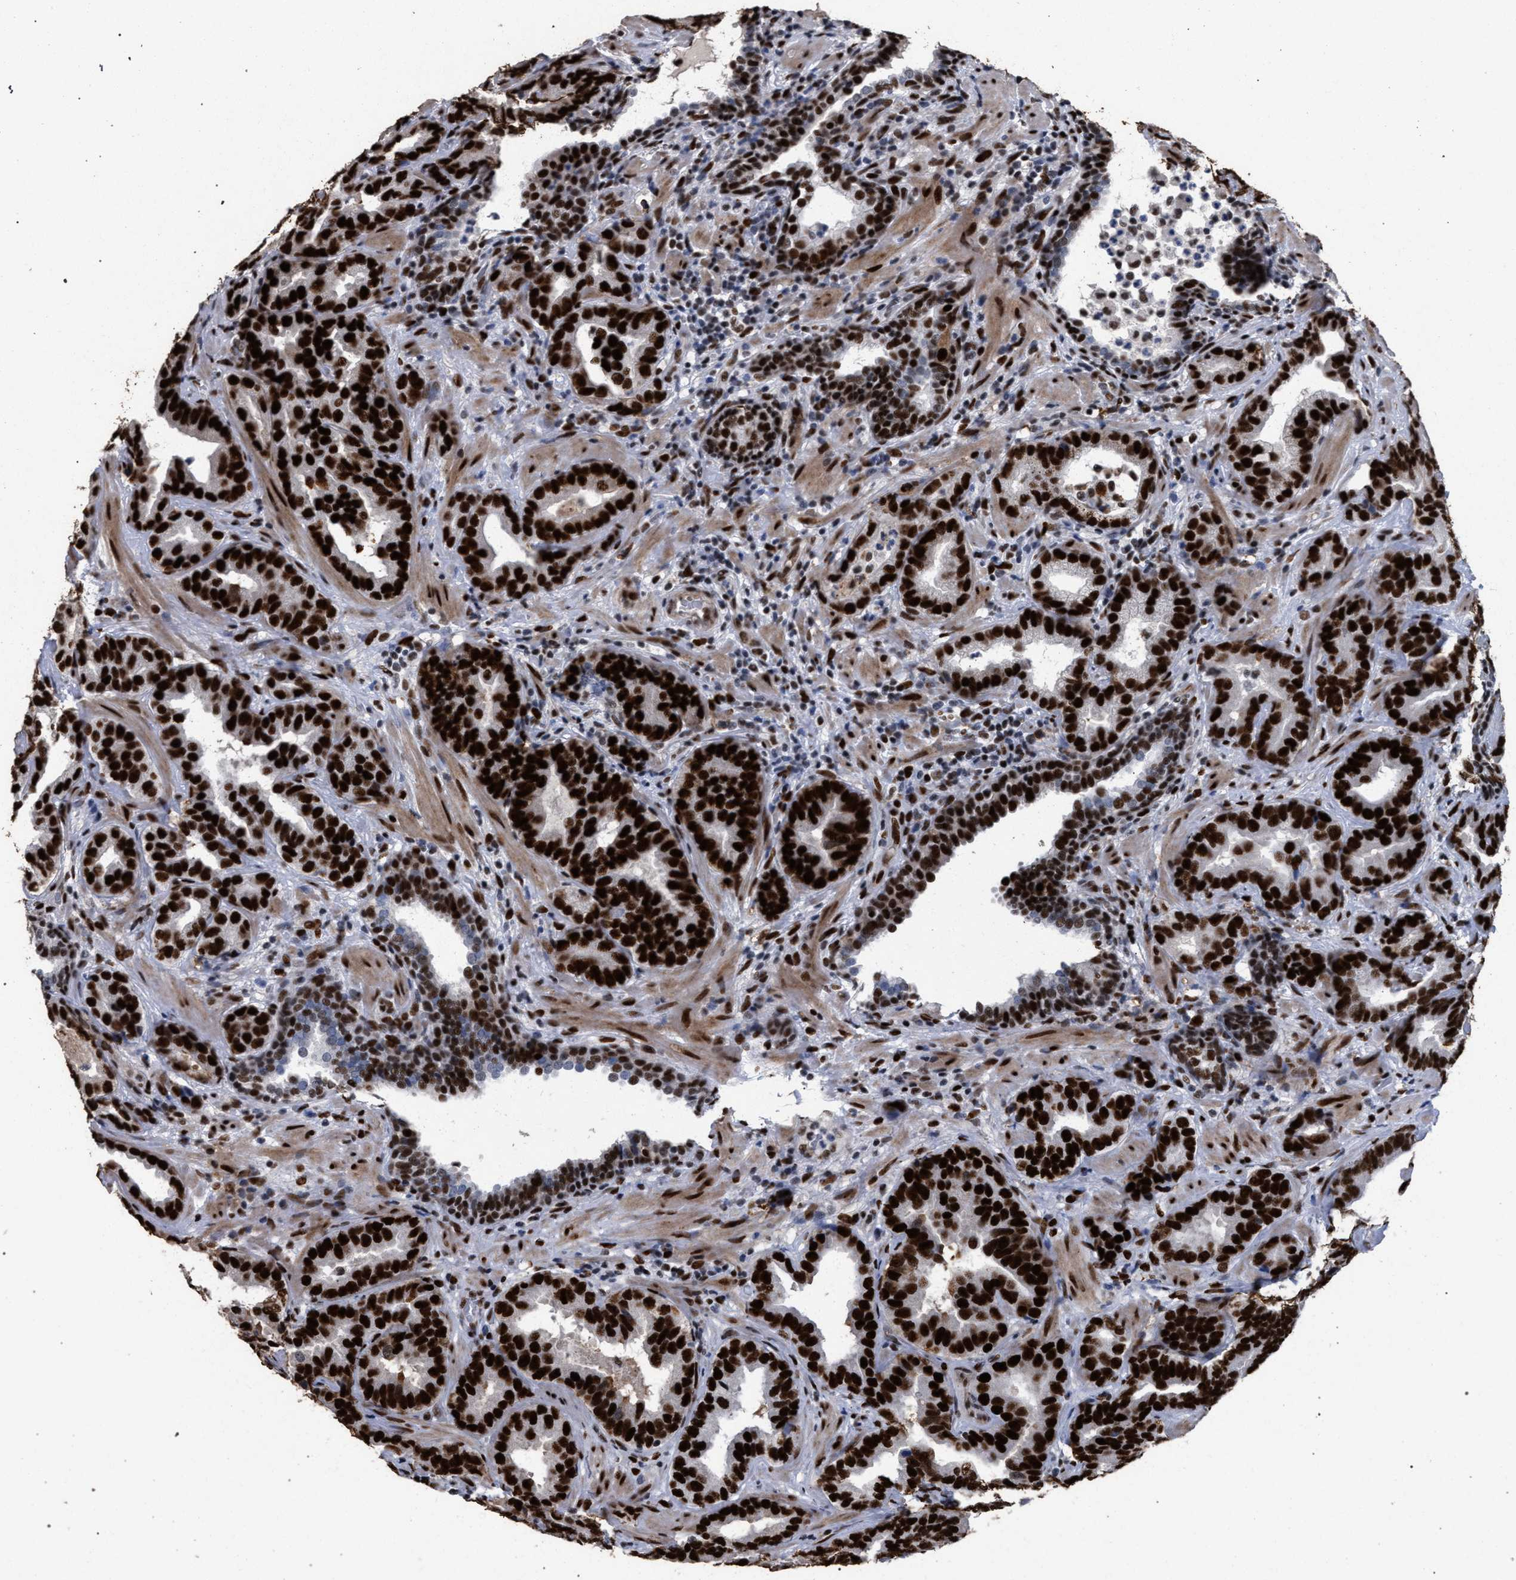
{"staining": {"intensity": "strong", "quantity": ">75%", "location": "nuclear"}, "tissue": "prostate cancer", "cell_type": "Tumor cells", "image_type": "cancer", "snomed": [{"axis": "morphology", "description": "Adenocarcinoma, Low grade"}, {"axis": "topography", "description": "Prostate"}], "caption": "There is high levels of strong nuclear expression in tumor cells of prostate cancer (adenocarcinoma (low-grade)), as demonstrated by immunohistochemical staining (brown color).", "gene": "TP53BP1", "patient": {"sex": "male", "age": 59}}